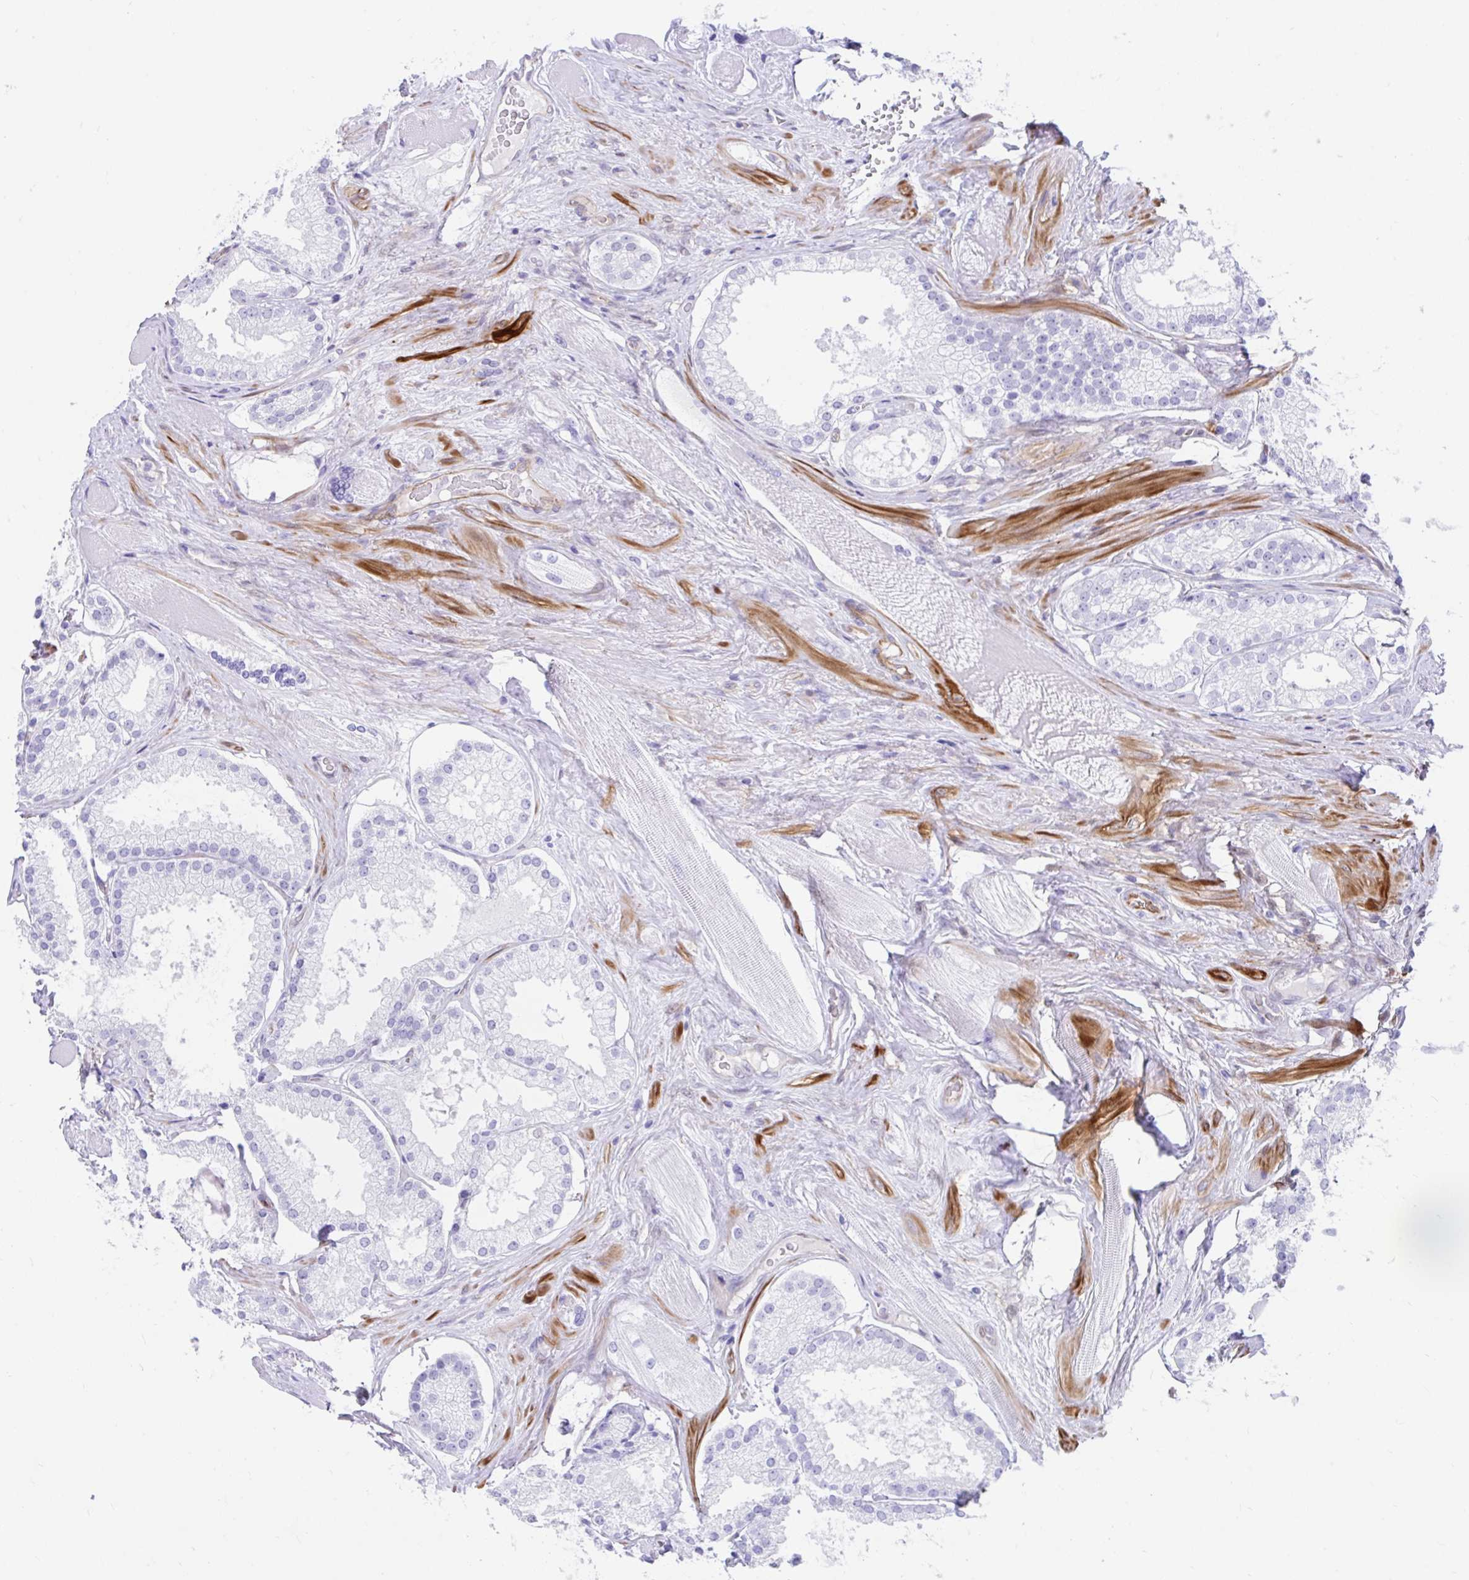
{"staining": {"intensity": "negative", "quantity": "none", "location": "none"}, "tissue": "prostate cancer", "cell_type": "Tumor cells", "image_type": "cancer", "snomed": [{"axis": "morphology", "description": "Adenocarcinoma, High grade"}, {"axis": "topography", "description": "Prostate"}], "caption": "This micrograph is of high-grade adenocarcinoma (prostate) stained with immunohistochemistry (IHC) to label a protein in brown with the nuclei are counter-stained blue. There is no expression in tumor cells.", "gene": "FAM107A", "patient": {"sex": "male", "age": 68}}